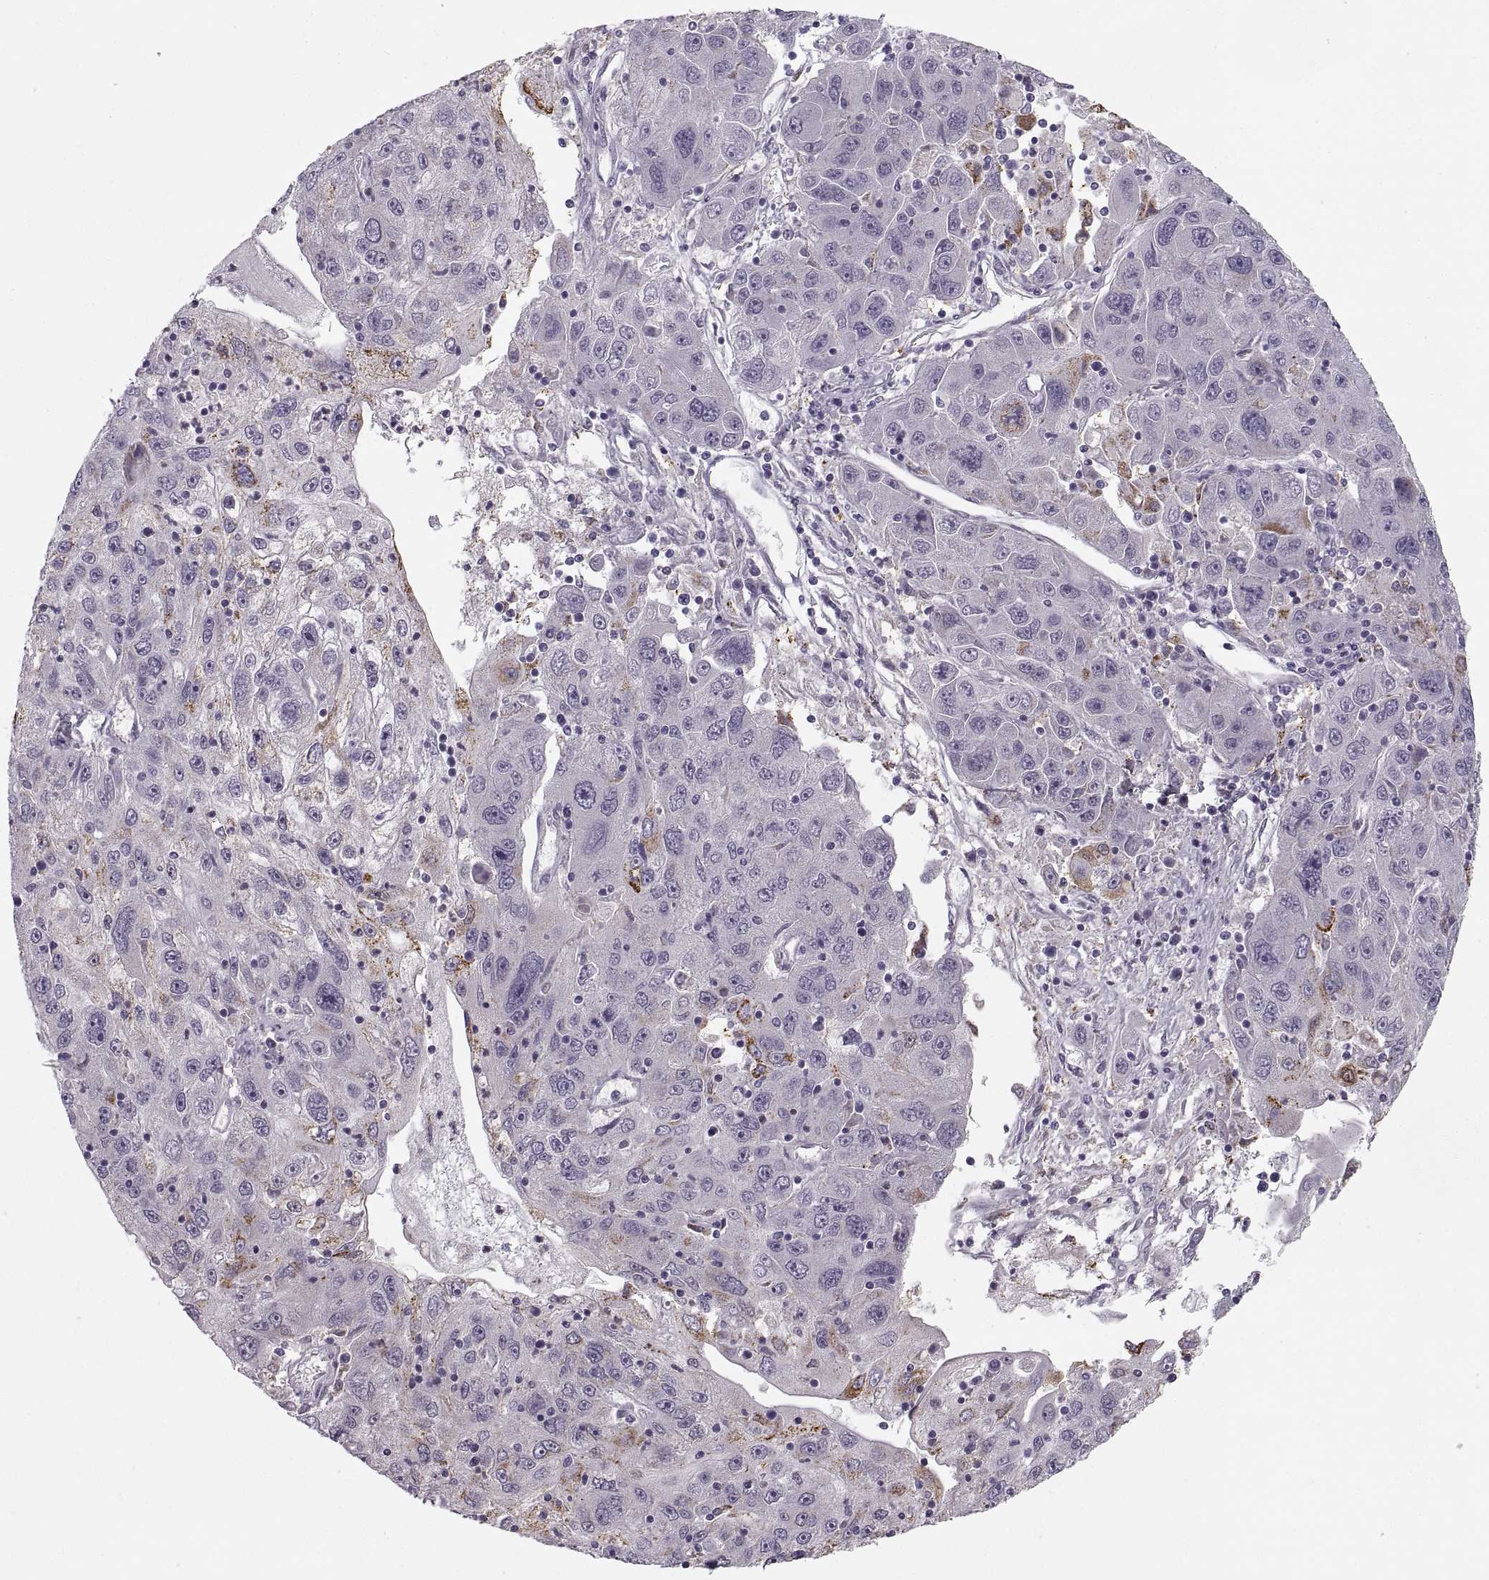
{"staining": {"intensity": "negative", "quantity": "none", "location": "none"}, "tissue": "stomach cancer", "cell_type": "Tumor cells", "image_type": "cancer", "snomed": [{"axis": "morphology", "description": "Adenocarcinoma, NOS"}, {"axis": "topography", "description": "Stomach"}], "caption": "A micrograph of human stomach cancer (adenocarcinoma) is negative for staining in tumor cells. Brightfield microscopy of immunohistochemistry (IHC) stained with DAB (3,3'-diaminobenzidine) (brown) and hematoxylin (blue), captured at high magnification.", "gene": "COL9A3", "patient": {"sex": "male", "age": 56}}